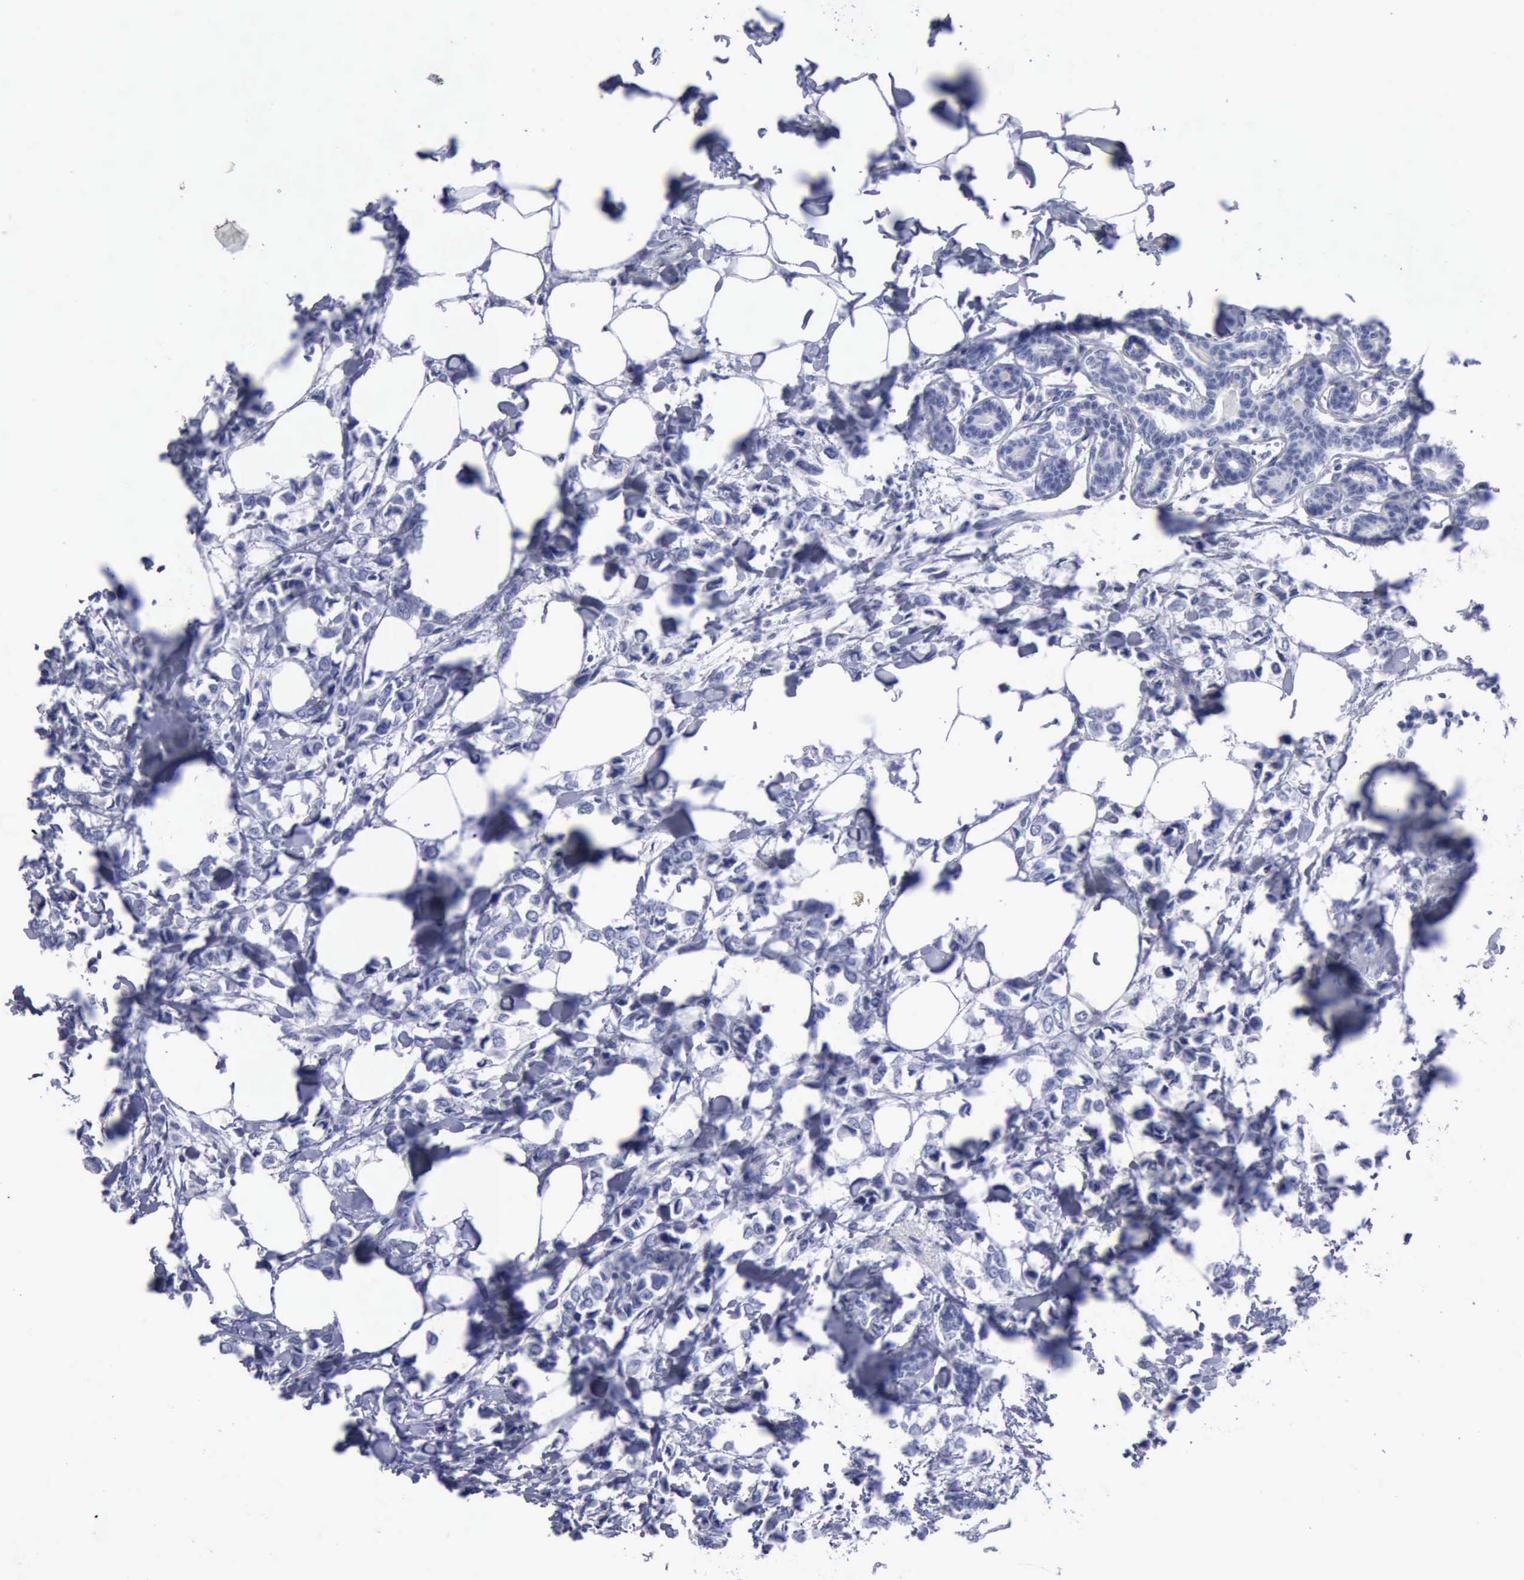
{"staining": {"intensity": "negative", "quantity": "none", "location": "none"}, "tissue": "breast cancer", "cell_type": "Tumor cells", "image_type": "cancer", "snomed": [{"axis": "morphology", "description": "Lobular carcinoma"}, {"axis": "topography", "description": "Breast"}], "caption": "This micrograph is of breast lobular carcinoma stained with immunohistochemistry to label a protein in brown with the nuclei are counter-stained blue. There is no expression in tumor cells.", "gene": "KRT13", "patient": {"sex": "female", "age": 51}}